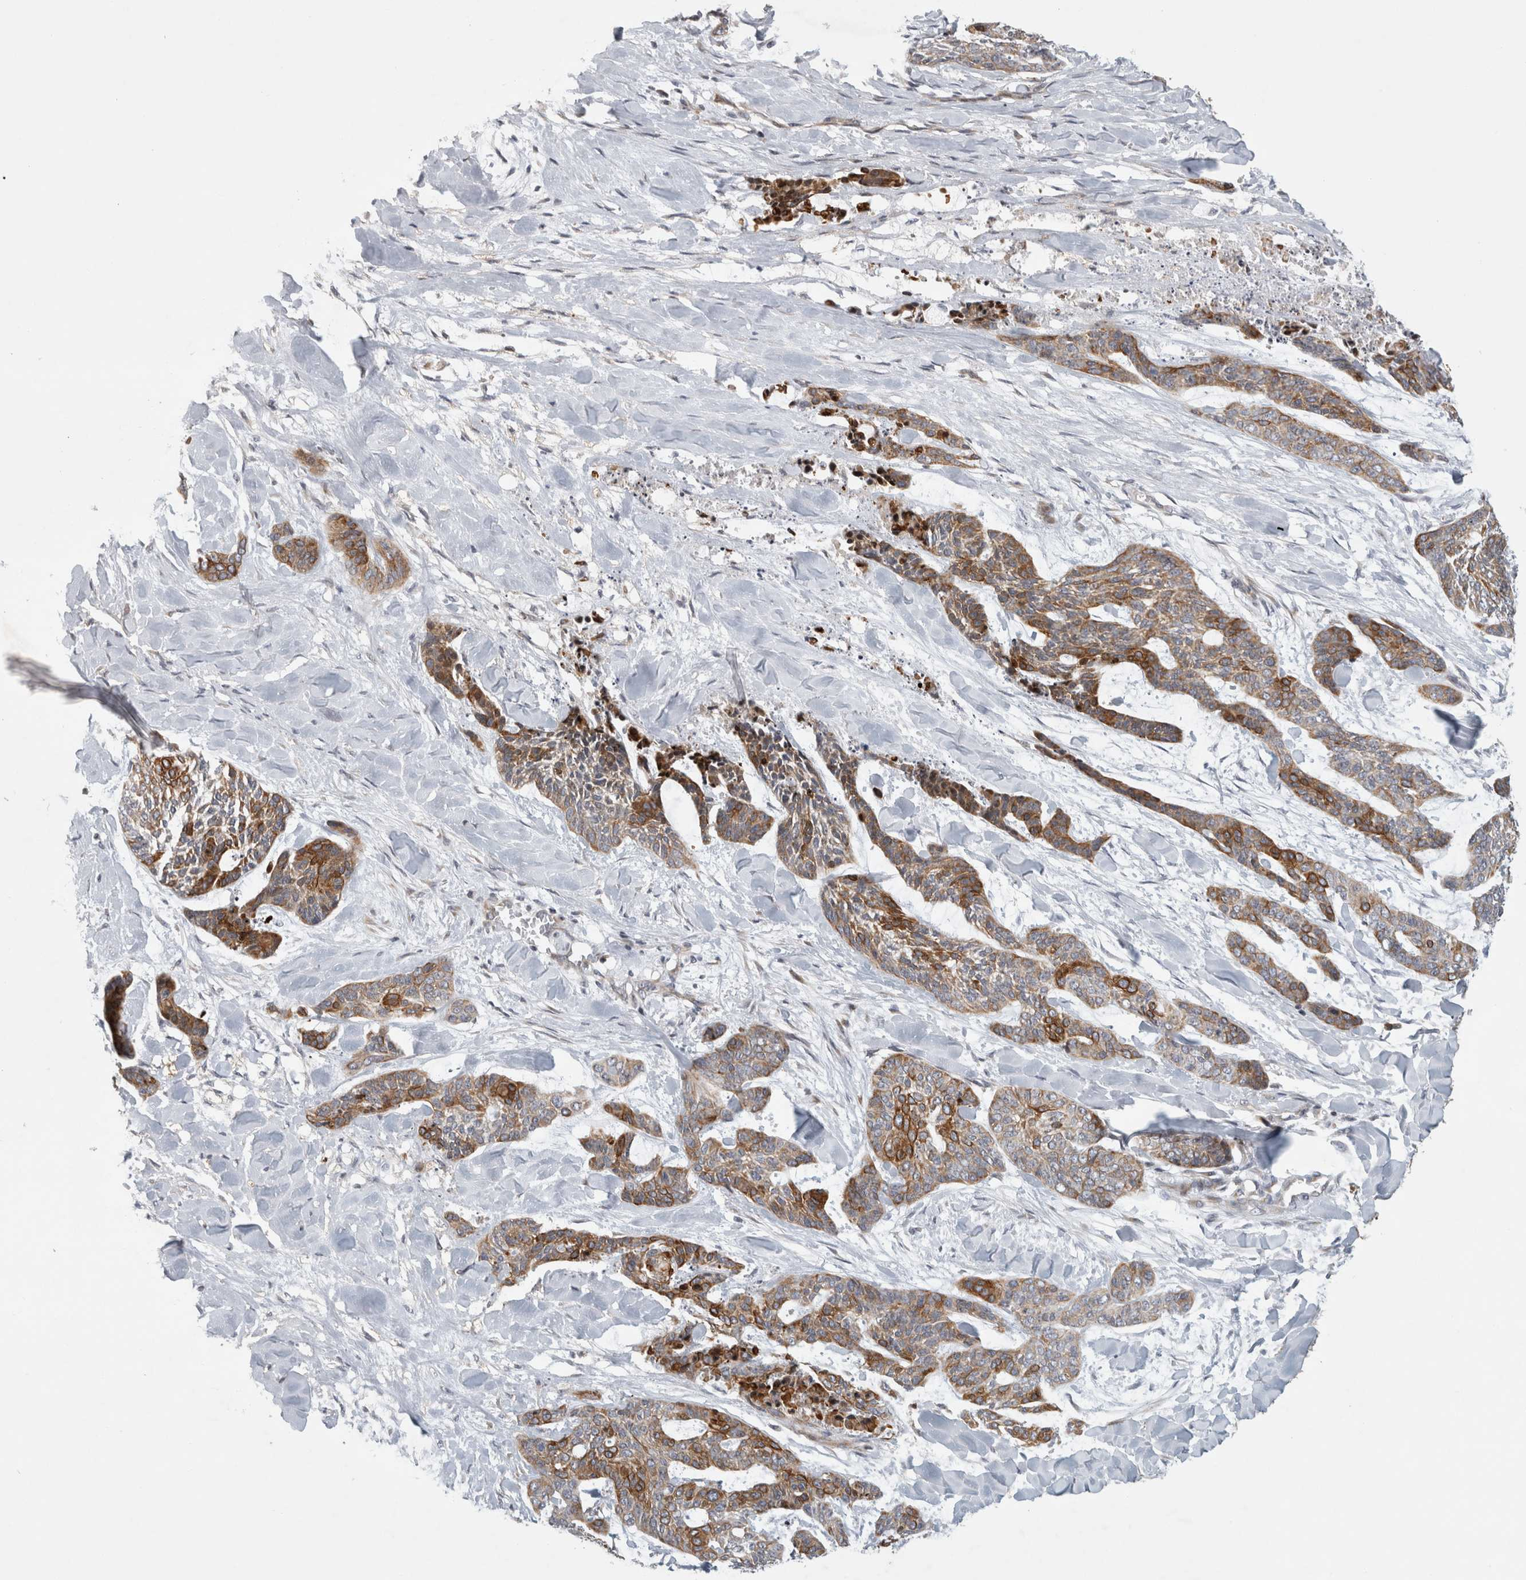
{"staining": {"intensity": "moderate", "quantity": ">75%", "location": "cytoplasmic/membranous"}, "tissue": "skin cancer", "cell_type": "Tumor cells", "image_type": "cancer", "snomed": [{"axis": "morphology", "description": "Basal cell carcinoma"}, {"axis": "topography", "description": "Skin"}], "caption": "This micrograph displays skin basal cell carcinoma stained with immunohistochemistry (IHC) to label a protein in brown. The cytoplasmic/membranous of tumor cells show moderate positivity for the protein. Nuclei are counter-stained blue.", "gene": "UTP25", "patient": {"sex": "female", "age": 64}}